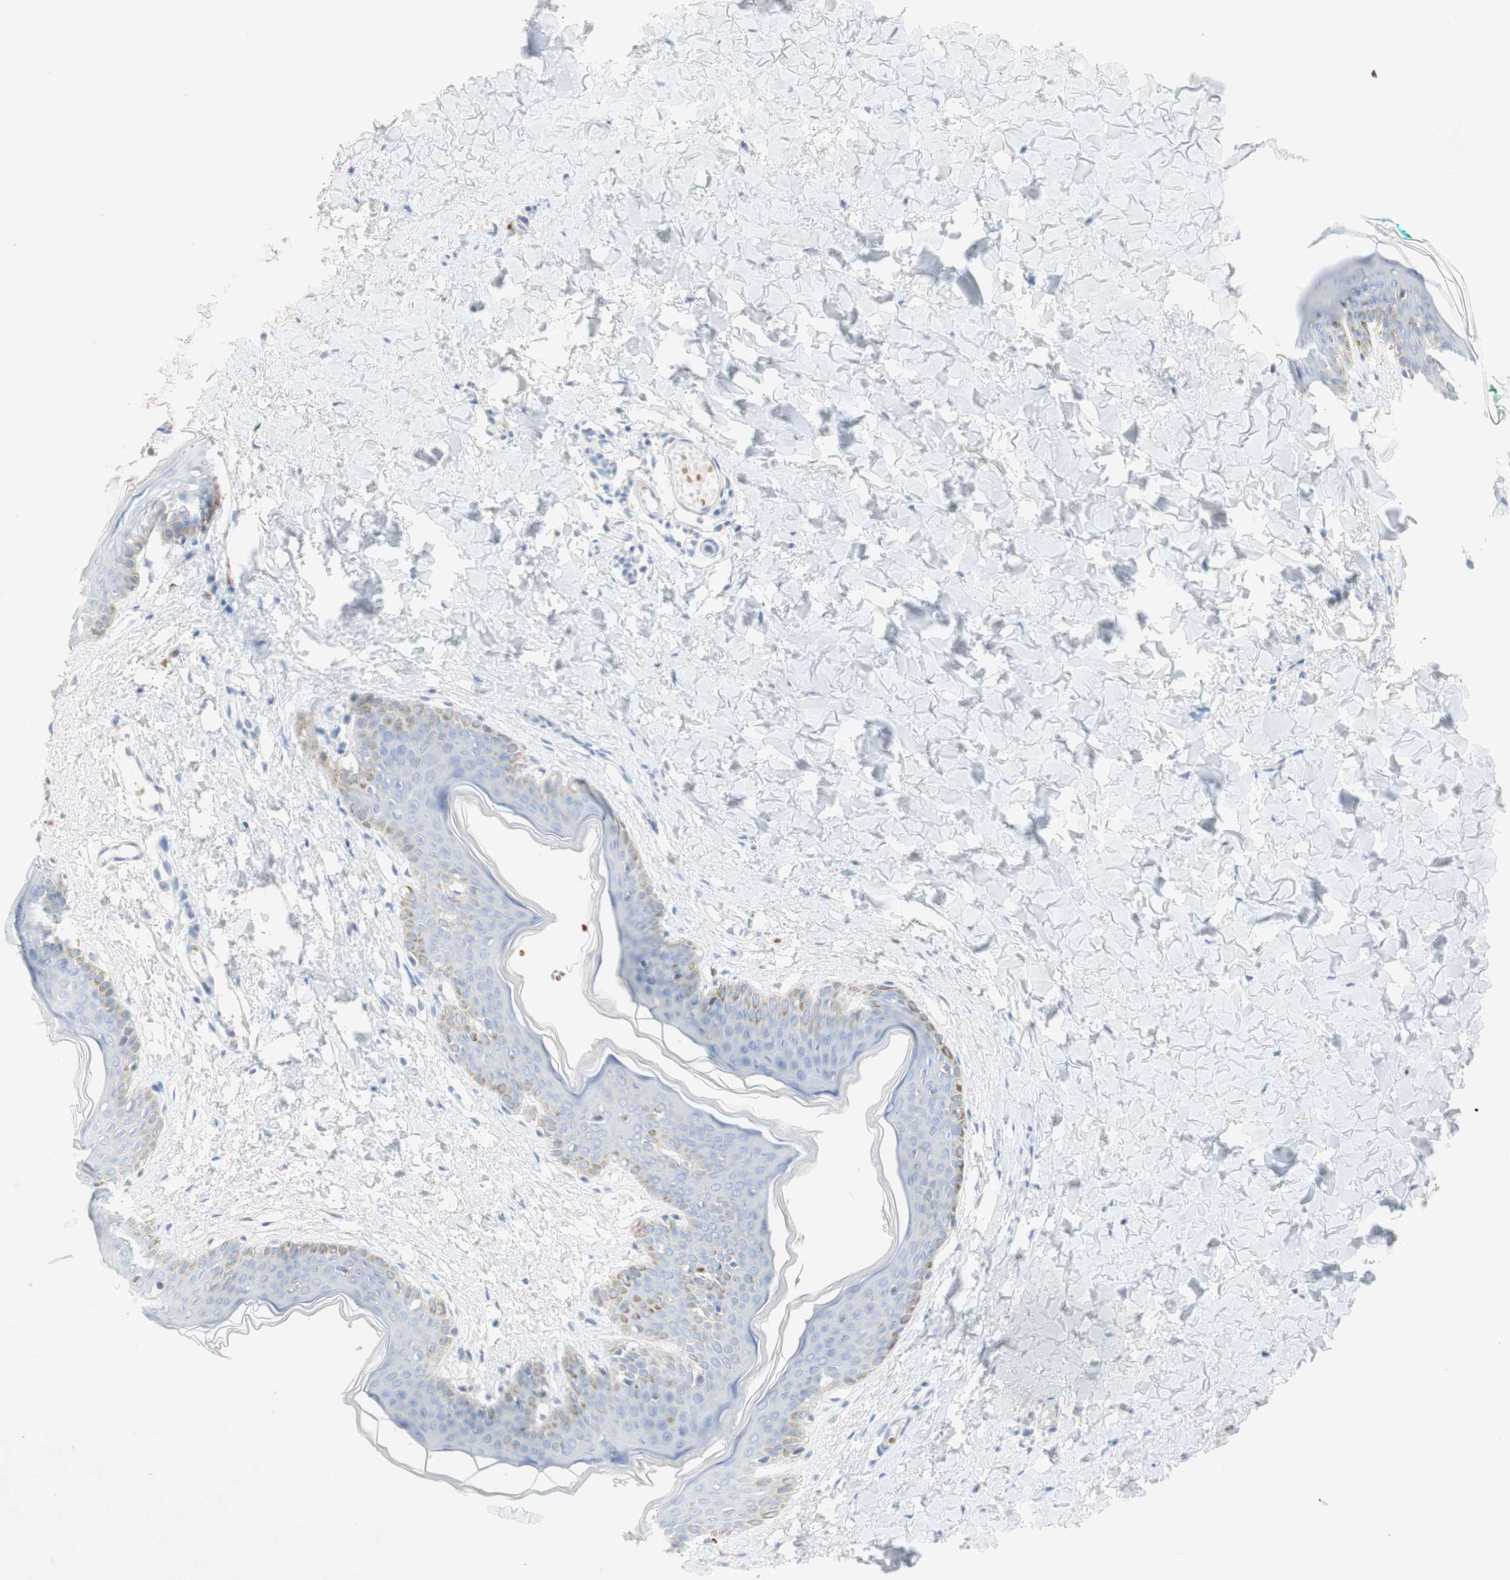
{"staining": {"intensity": "negative", "quantity": "none", "location": "none"}, "tissue": "skin", "cell_type": "Fibroblasts", "image_type": "normal", "snomed": [{"axis": "morphology", "description": "Normal tissue, NOS"}, {"axis": "topography", "description": "Skin"}], "caption": "IHC photomicrograph of normal human skin stained for a protein (brown), which shows no expression in fibroblasts. Nuclei are stained in blue.", "gene": "EPO", "patient": {"sex": "female", "age": 17}}